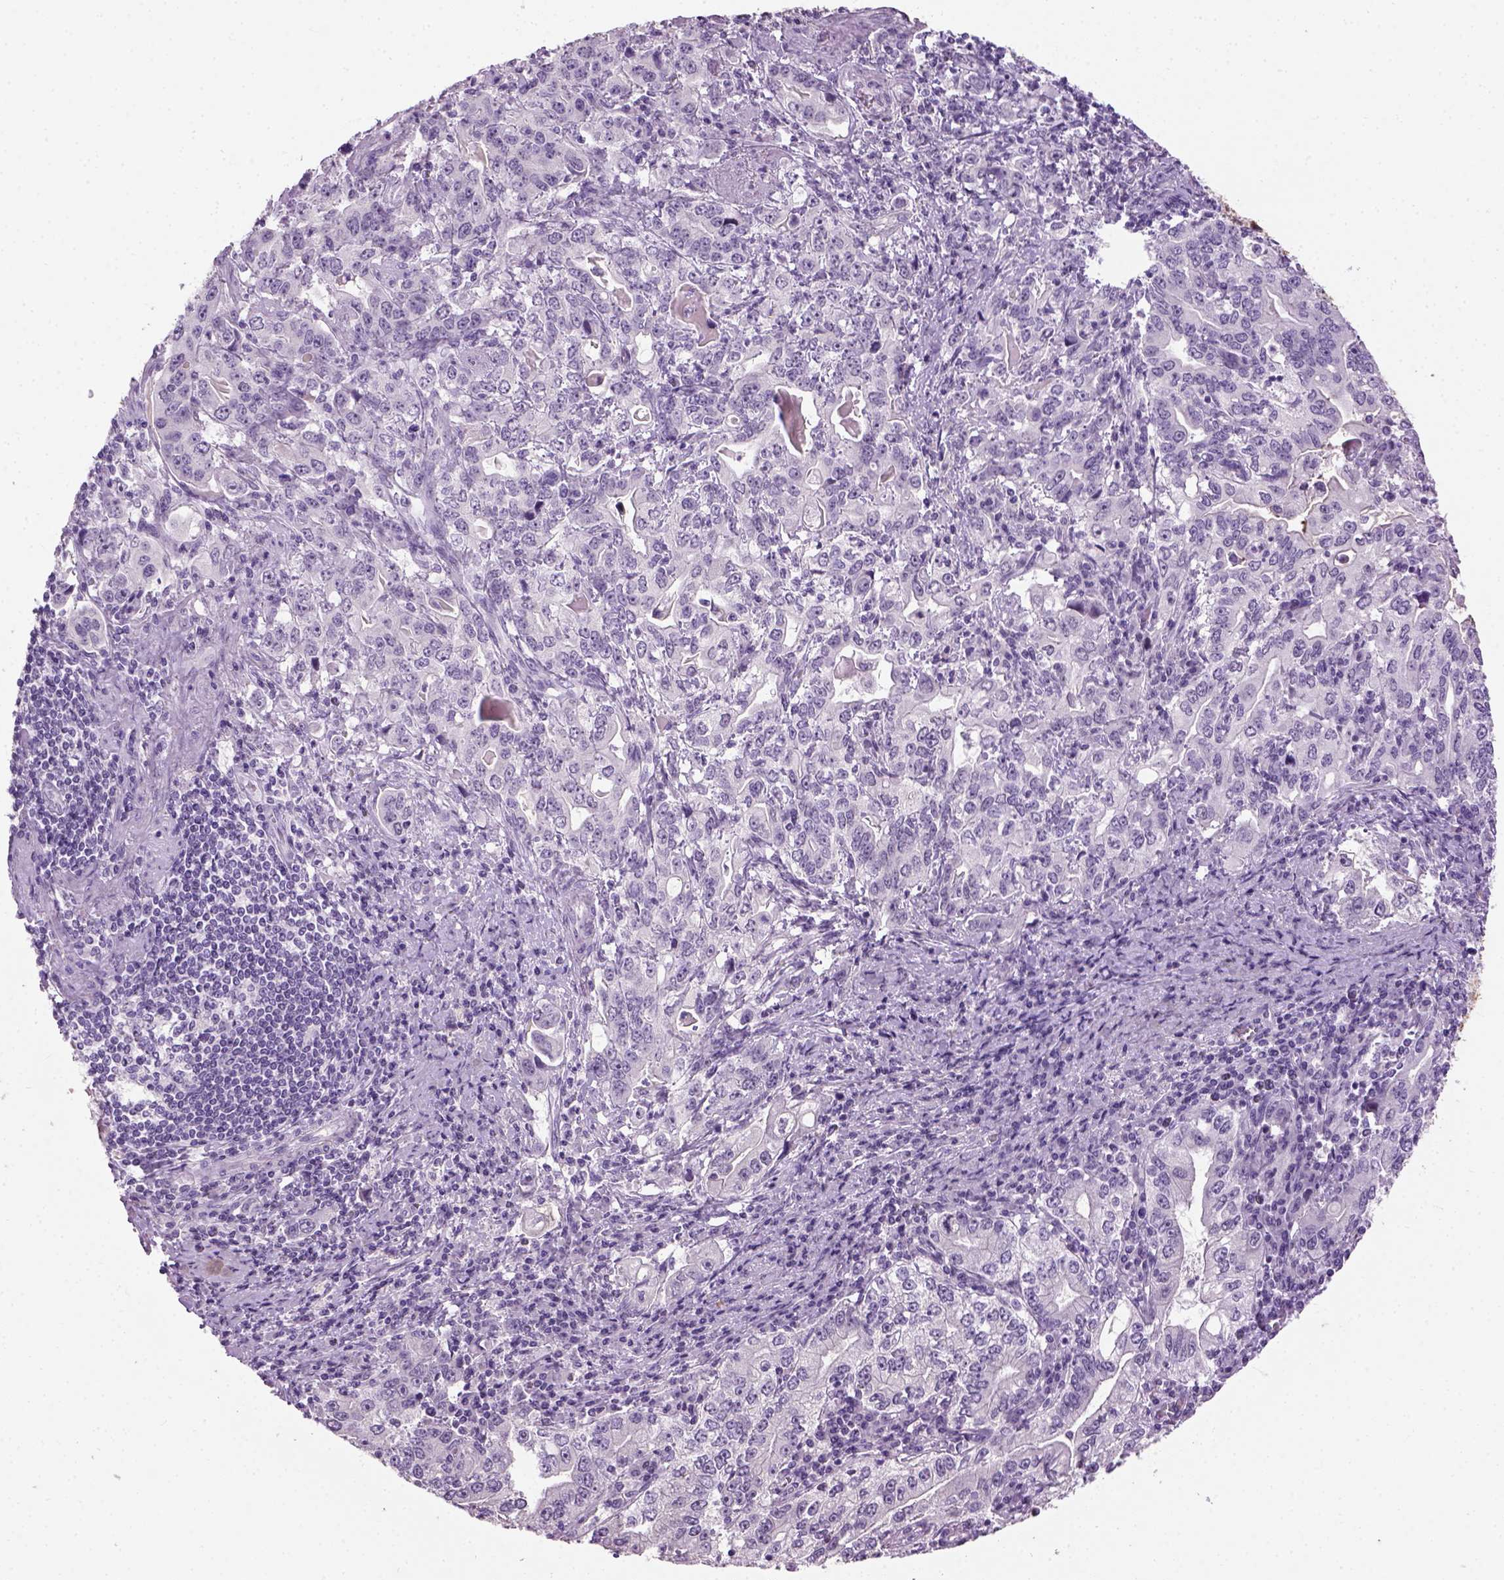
{"staining": {"intensity": "negative", "quantity": "none", "location": "none"}, "tissue": "stomach cancer", "cell_type": "Tumor cells", "image_type": "cancer", "snomed": [{"axis": "morphology", "description": "Adenocarcinoma, NOS"}, {"axis": "topography", "description": "Stomach, lower"}], "caption": "Stomach cancer was stained to show a protein in brown. There is no significant staining in tumor cells.", "gene": "GABRB2", "patient": {"sex": "female", "age": 72}}